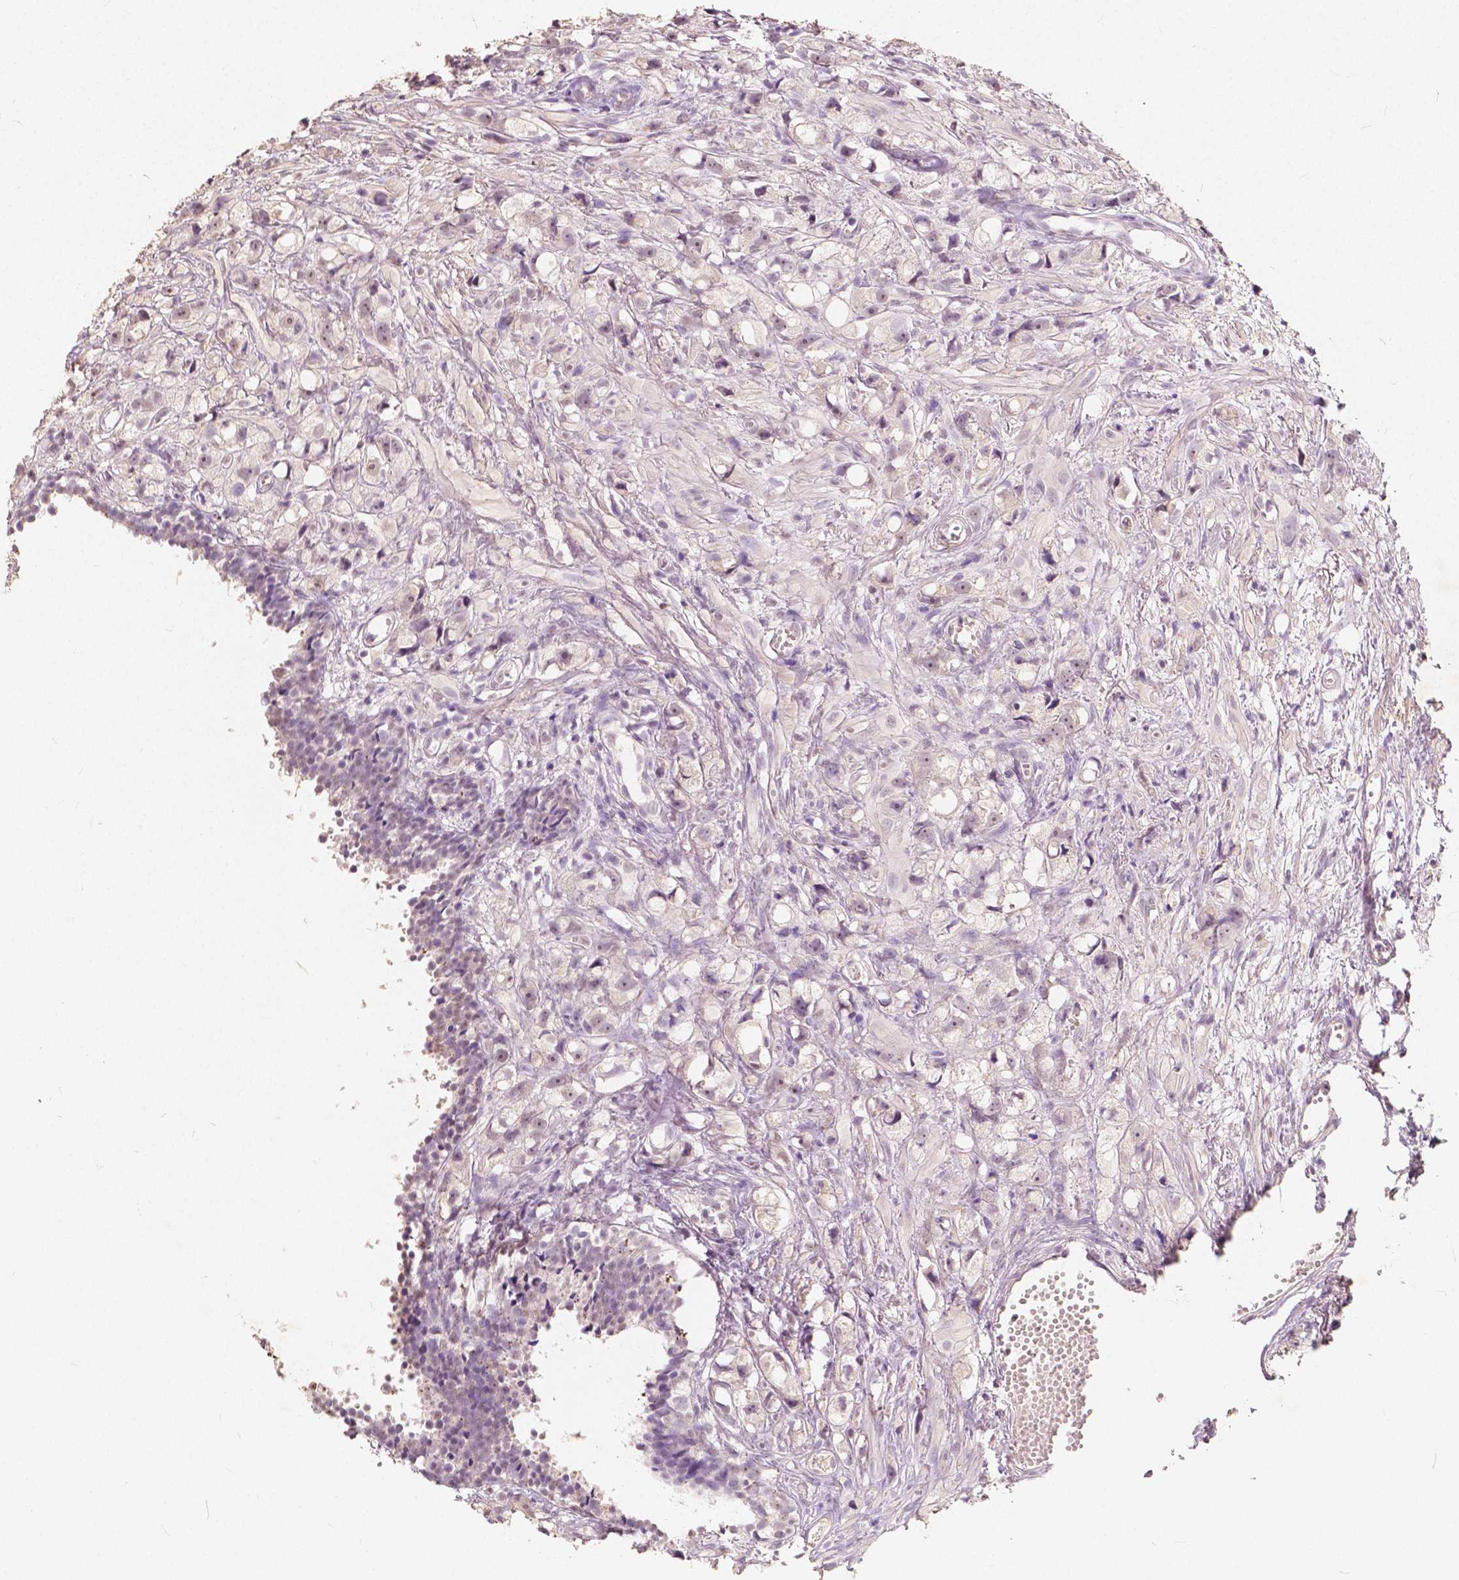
{"staining": {"intensity": "weak", "quantity": "25%-75%", "location": "nuclear"}, "tissue": "prostate cancer", "cell_type": "Tumor cells", "image_type": "cancer", "snomed": [{"axis": "morphology", "description": "Adenocarcinoma, High grade"}, {"axis": "topography", "description": "Prostate"}], "caption": "This histopathology image displays prostate cancer stained with IHC to label a protein in brown. The nuclear of tumor cells show weak positivity for the protein. Nuclei are counter-stained blue.", "gene": "SOX15", "patient": {"sex": "male", "age": 75}}